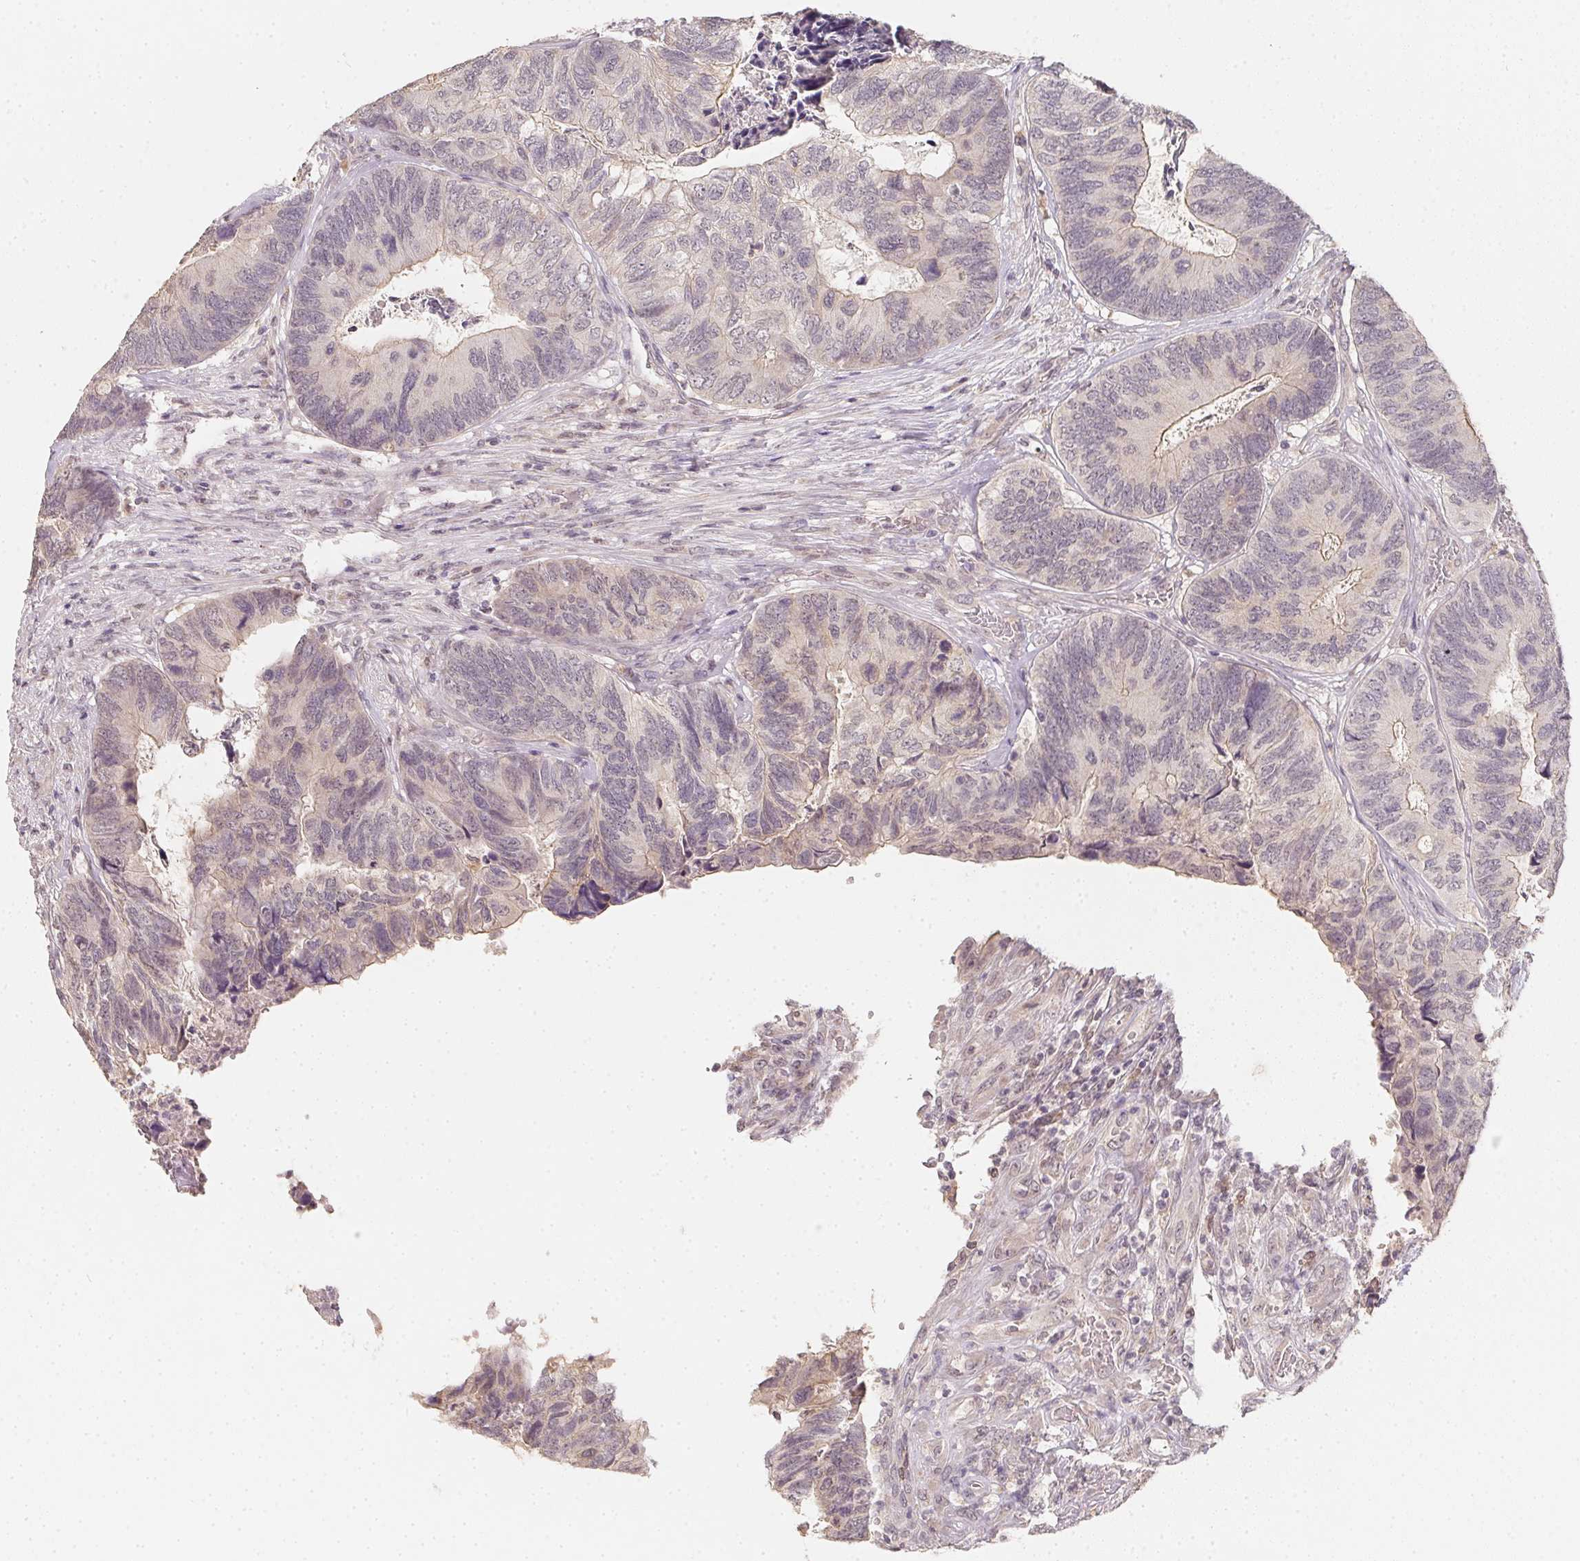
{"staining": {"intensity": "weak", "quantity": "25%-75%", "location": "cytoplasmic/membranous"}, "tissue": "colorectal cancer", "cell_type": "Tumor cells", "image_type": "cancer", "snomed": [{"axis": "morphology", "description": "Adenocarcinoma, NOS"}, {"axis": "topography", "description": "Colon"}], "caption": "This photomicrograph shows immunohistochemistry (IHC) staining of human adenocarcinoma (colorectal), with low weak cytoplasmic/membranous expression in approximately 25%-75% of tumor cells.", "gene": "SOAT1", "patient": {"sex": "female", "age": 67}}